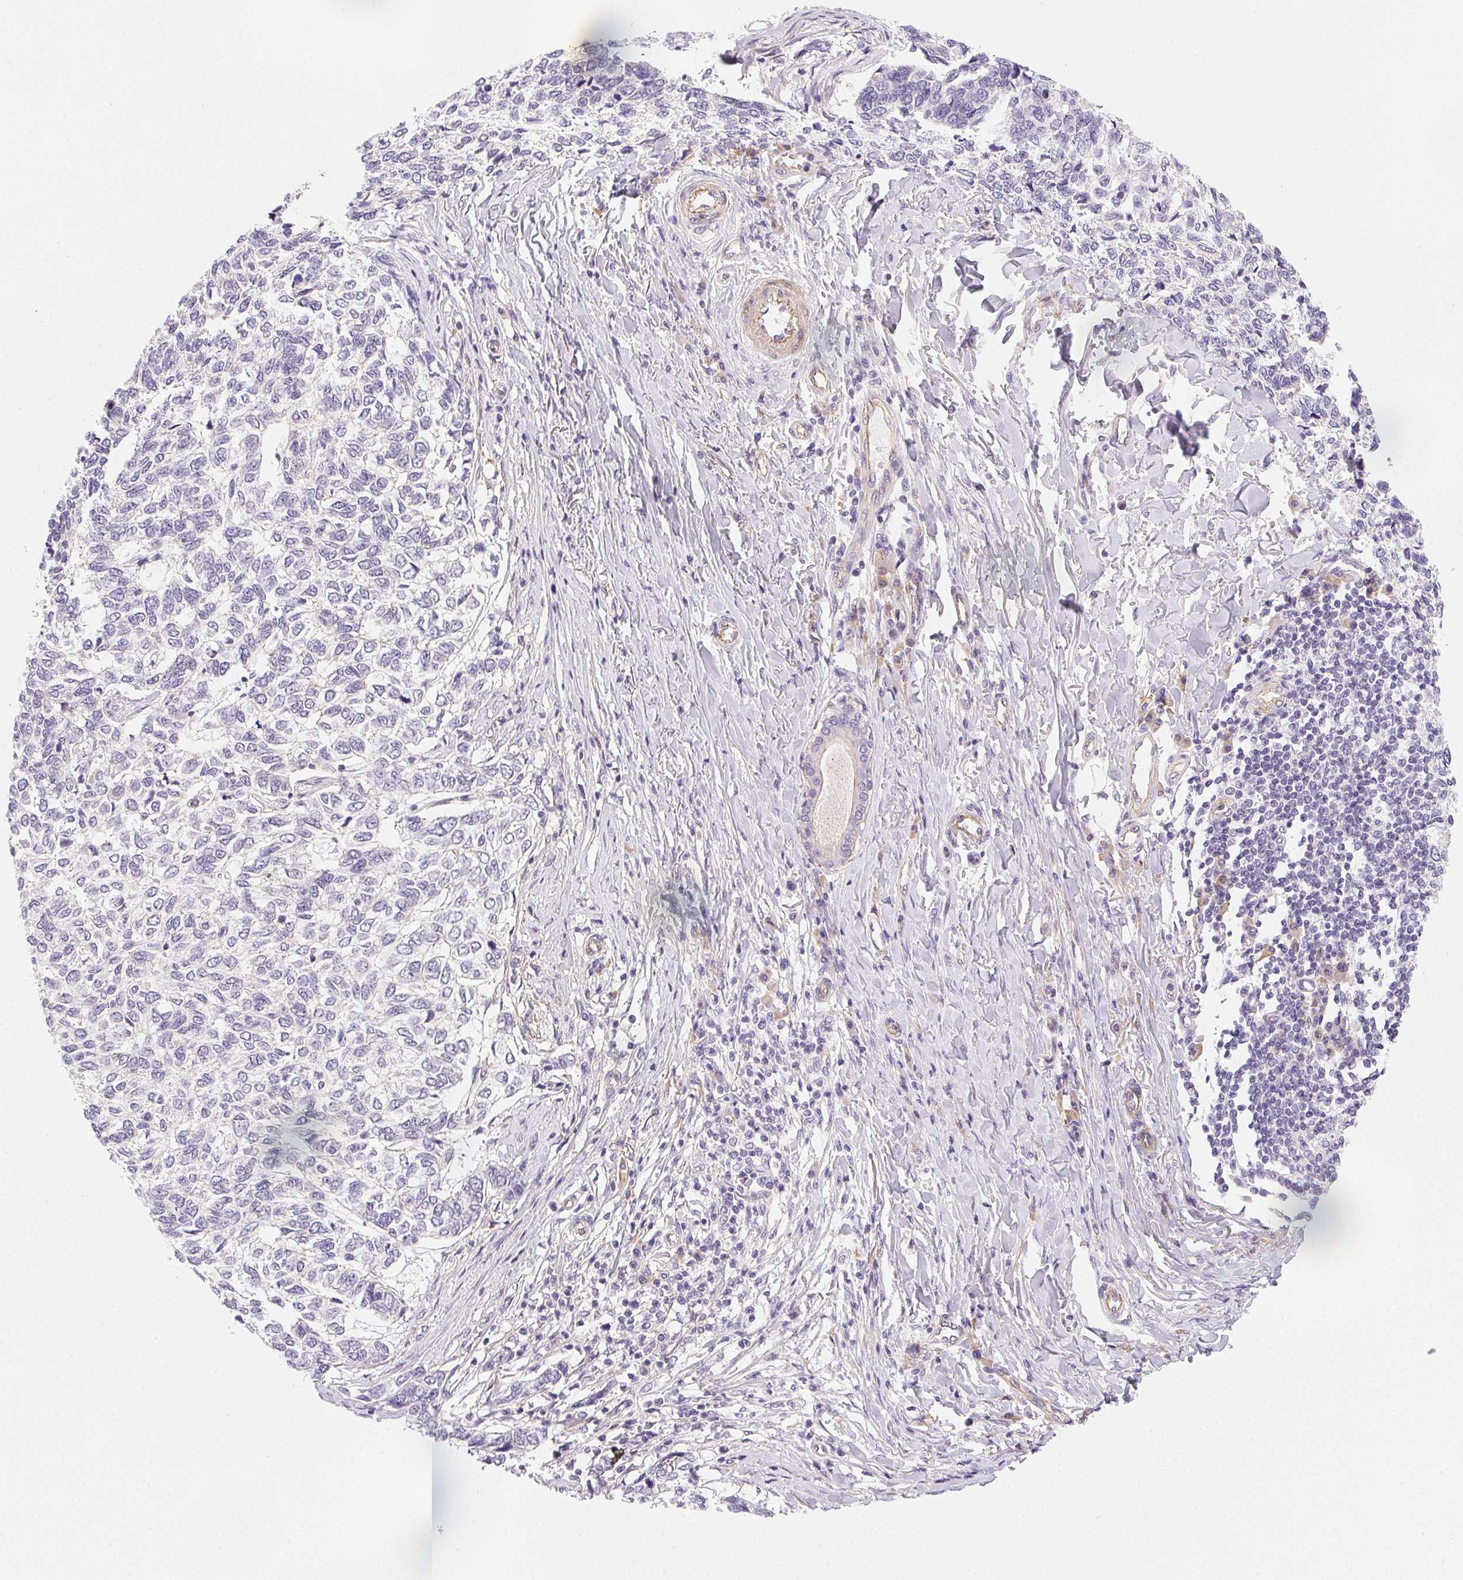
{"staining": {"intensity": "negative", "quantity": "none", "location": "none"}, "tissue": "skin cancer", "cell_type": "Tumor cells", "image_type": "cancer", "snomed": [{"axis": "morphology", "description": "Basal cell carcinoma"}, {"axis": "topography", "description": "Skin"}], "caption": "Tumor cells show no significant staining in skin basal cell carcinoma.", "gene": "CSN1S1", "patient": {"sex": "female", "age": 65}}